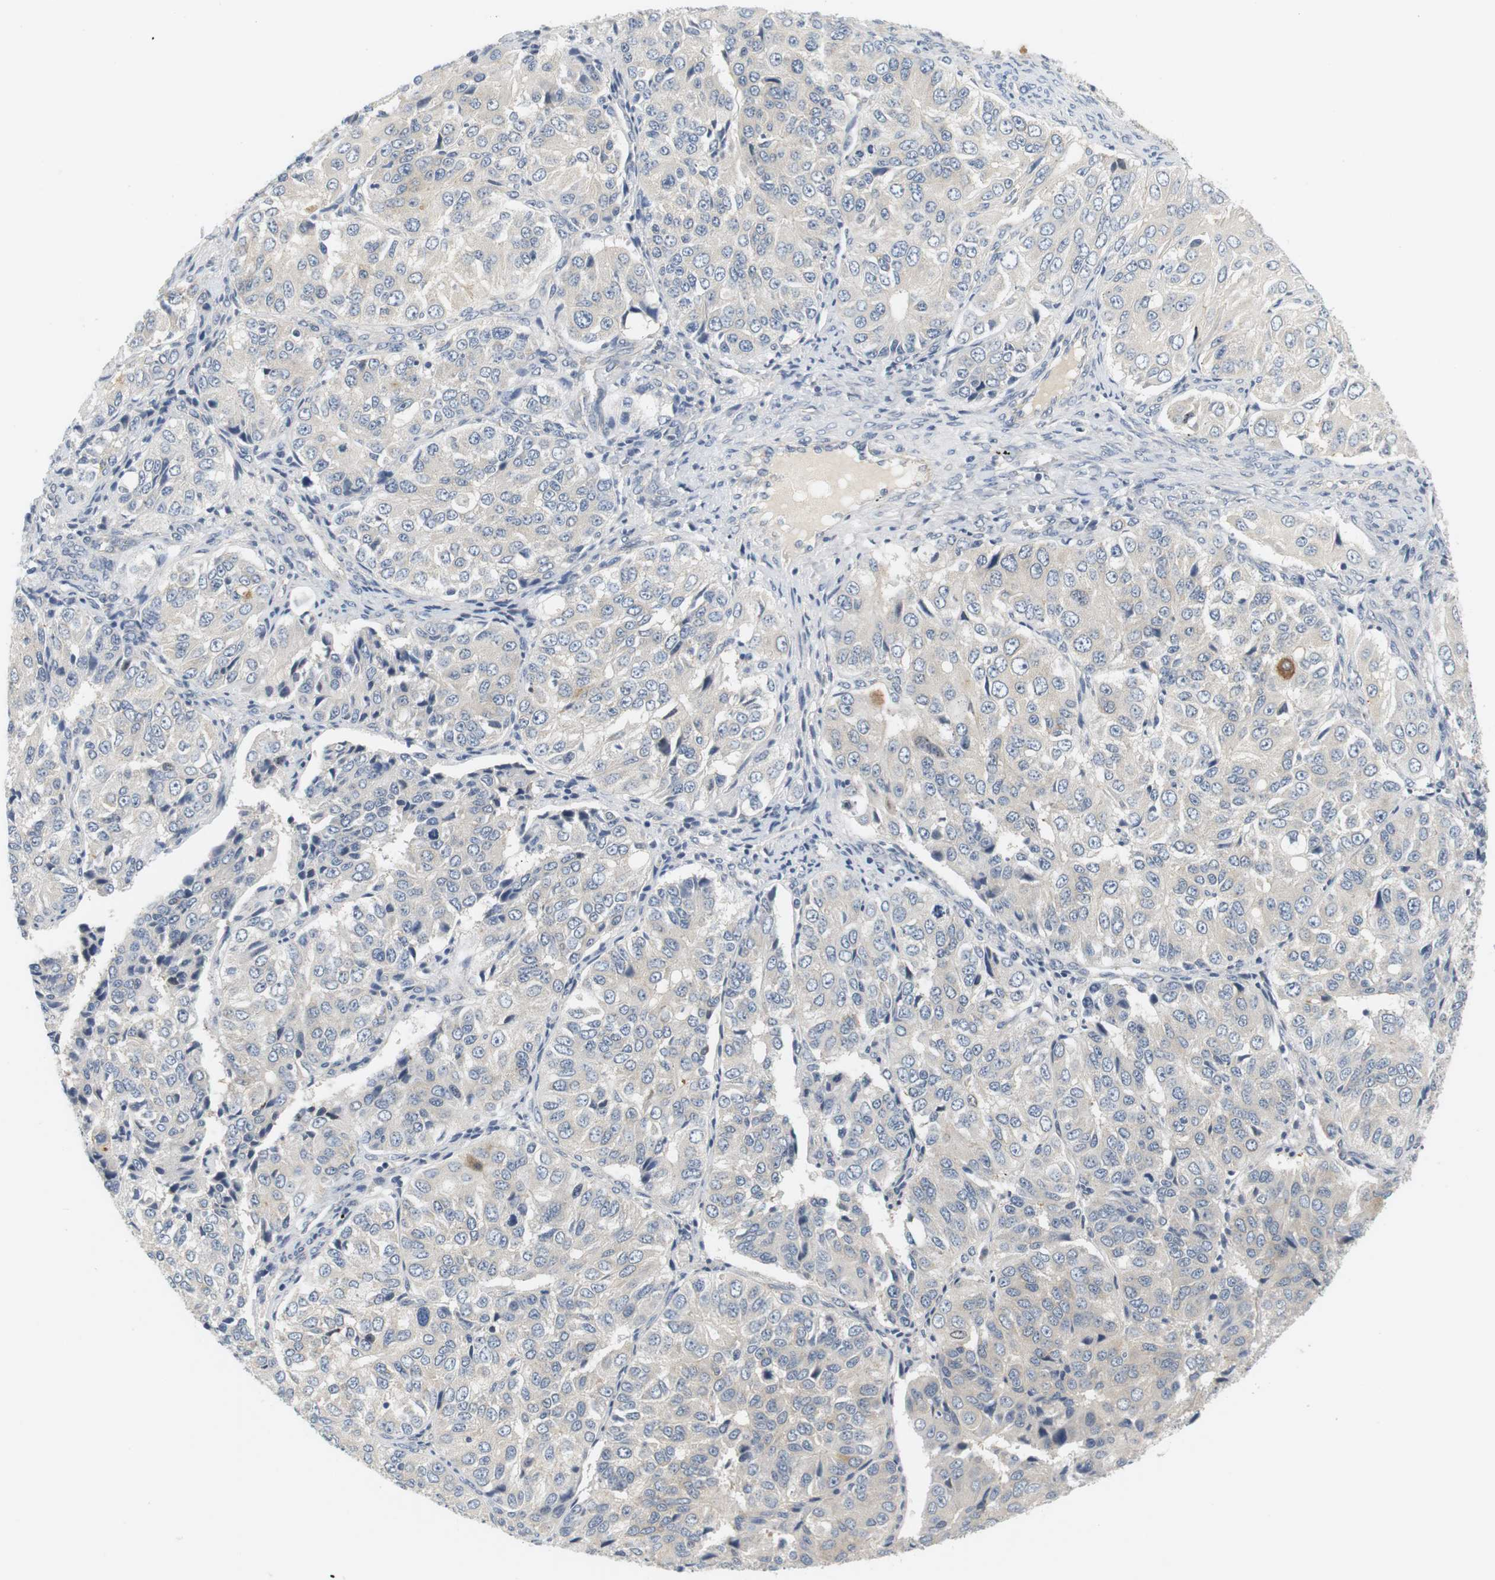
{"staining": {"intensity": "negative", "quantity": "none", "location": "none"}, "tissue": "ovarian cancer", "cell_type": "Tumor cells", "image_type": "cancer", "snomed": [{"axis": "morphology", "description": "Carcinoma, endometroid"}, {"axis": "topography", "description": "Ovary"}], "caption": "IHC of ovarian cancer displays no expression in tumor cells.", "gene": "EVA1C", "patient": {"sex": "female", "age": 51}}